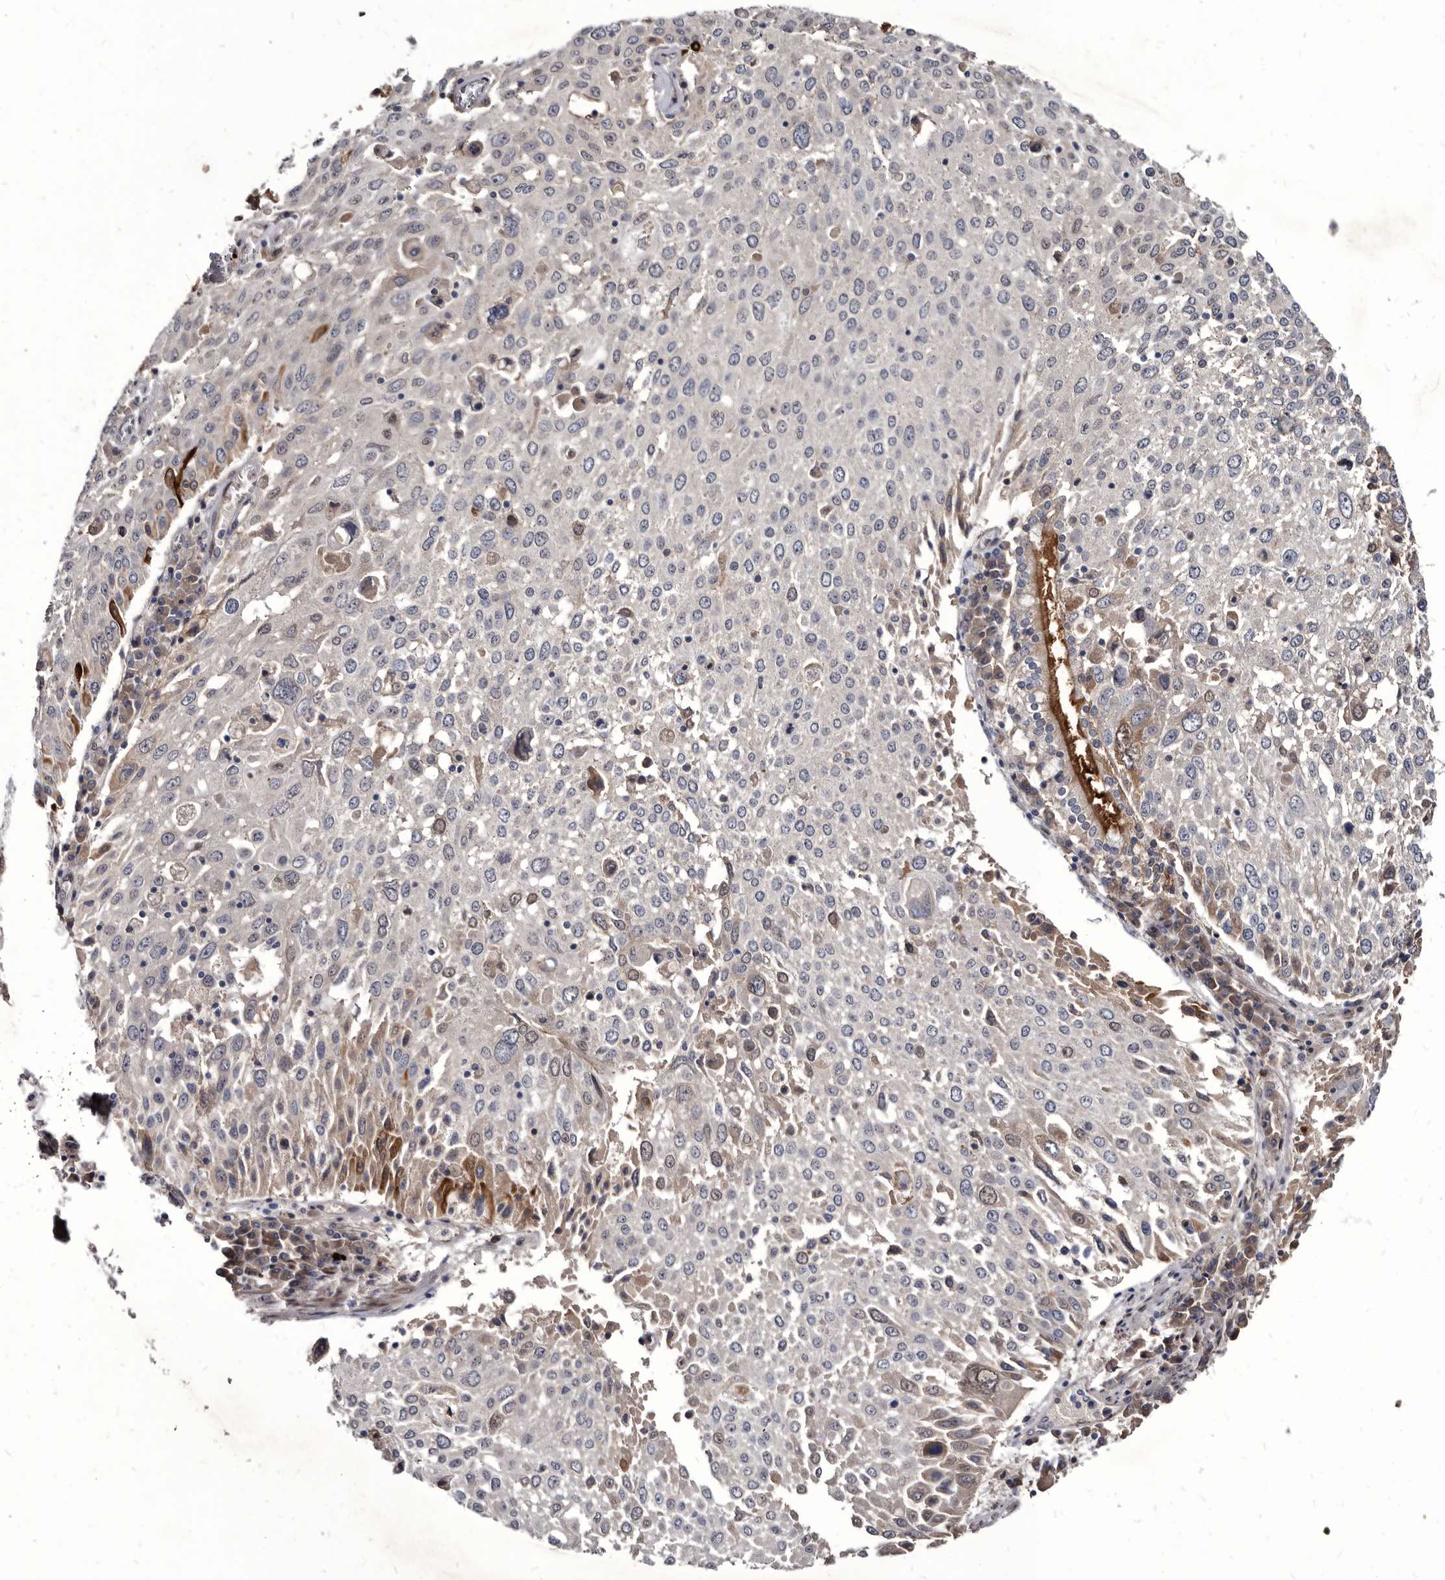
{"staining": {"intensity": "moderate", "quantity": "<25%", "location": "cytoplasmic/membranous"}, "tissue": "lung cancer", "cell_type": "Tumor cells", "image_type": "cancer", "snomed": [{"axis": "morphology", "description": "Squamous cell carcinoma, NOS"}, {"axis": "topography", "description": "Lung"}], "caption": "Protein staining shows moderate cytoplasmic/membranous expression in approximately <25% of tumor cells in lung cancer.", "gene": "PROM1", "patient": {"sex": "male", "age": 65}}